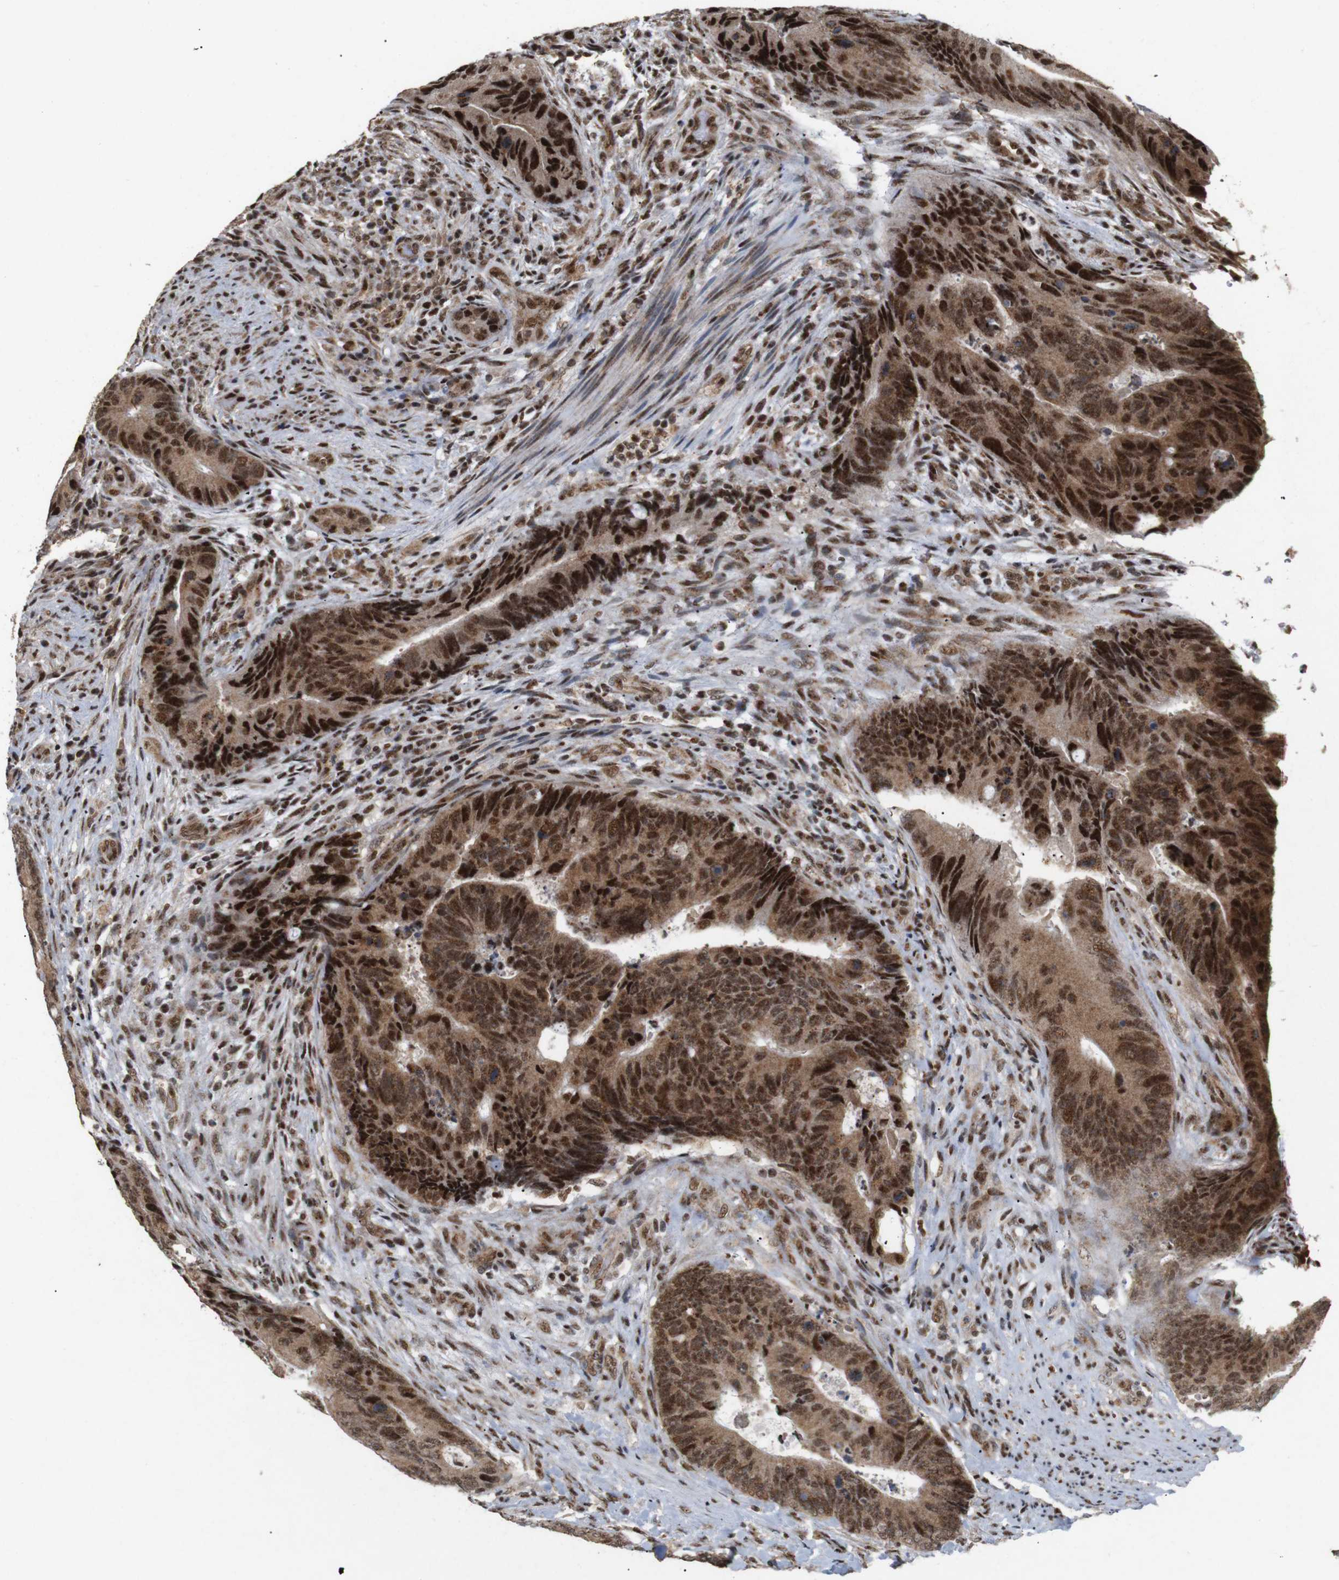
{"staining": {"intensity": "moderate", "quantity": ">75%", "location": "cytoplasmic/membranous,nuclear"}, "tissue": "colorectal cancer", "cell_type": "Tumor cells", "image_type": "cancer", "snomed": [{"axis": "morphology", "description": "Normal tissue, NOS"}, {"axis": "morphology", "description": "Adenocarcinoma, NOS"}, {"axis": "topography", "description": "Colon"}], "caption": "Colorectal cancer (adenocarcinoma) was stained to show a protein in brown. There is medium levels of moderate cytoplasmic/membranous and nuclear expression in approximately >75% of tumor cells. Nuclei are stained in blue.", "gene": "PYM1", "patient": {"sex": "male", "age": 56}}